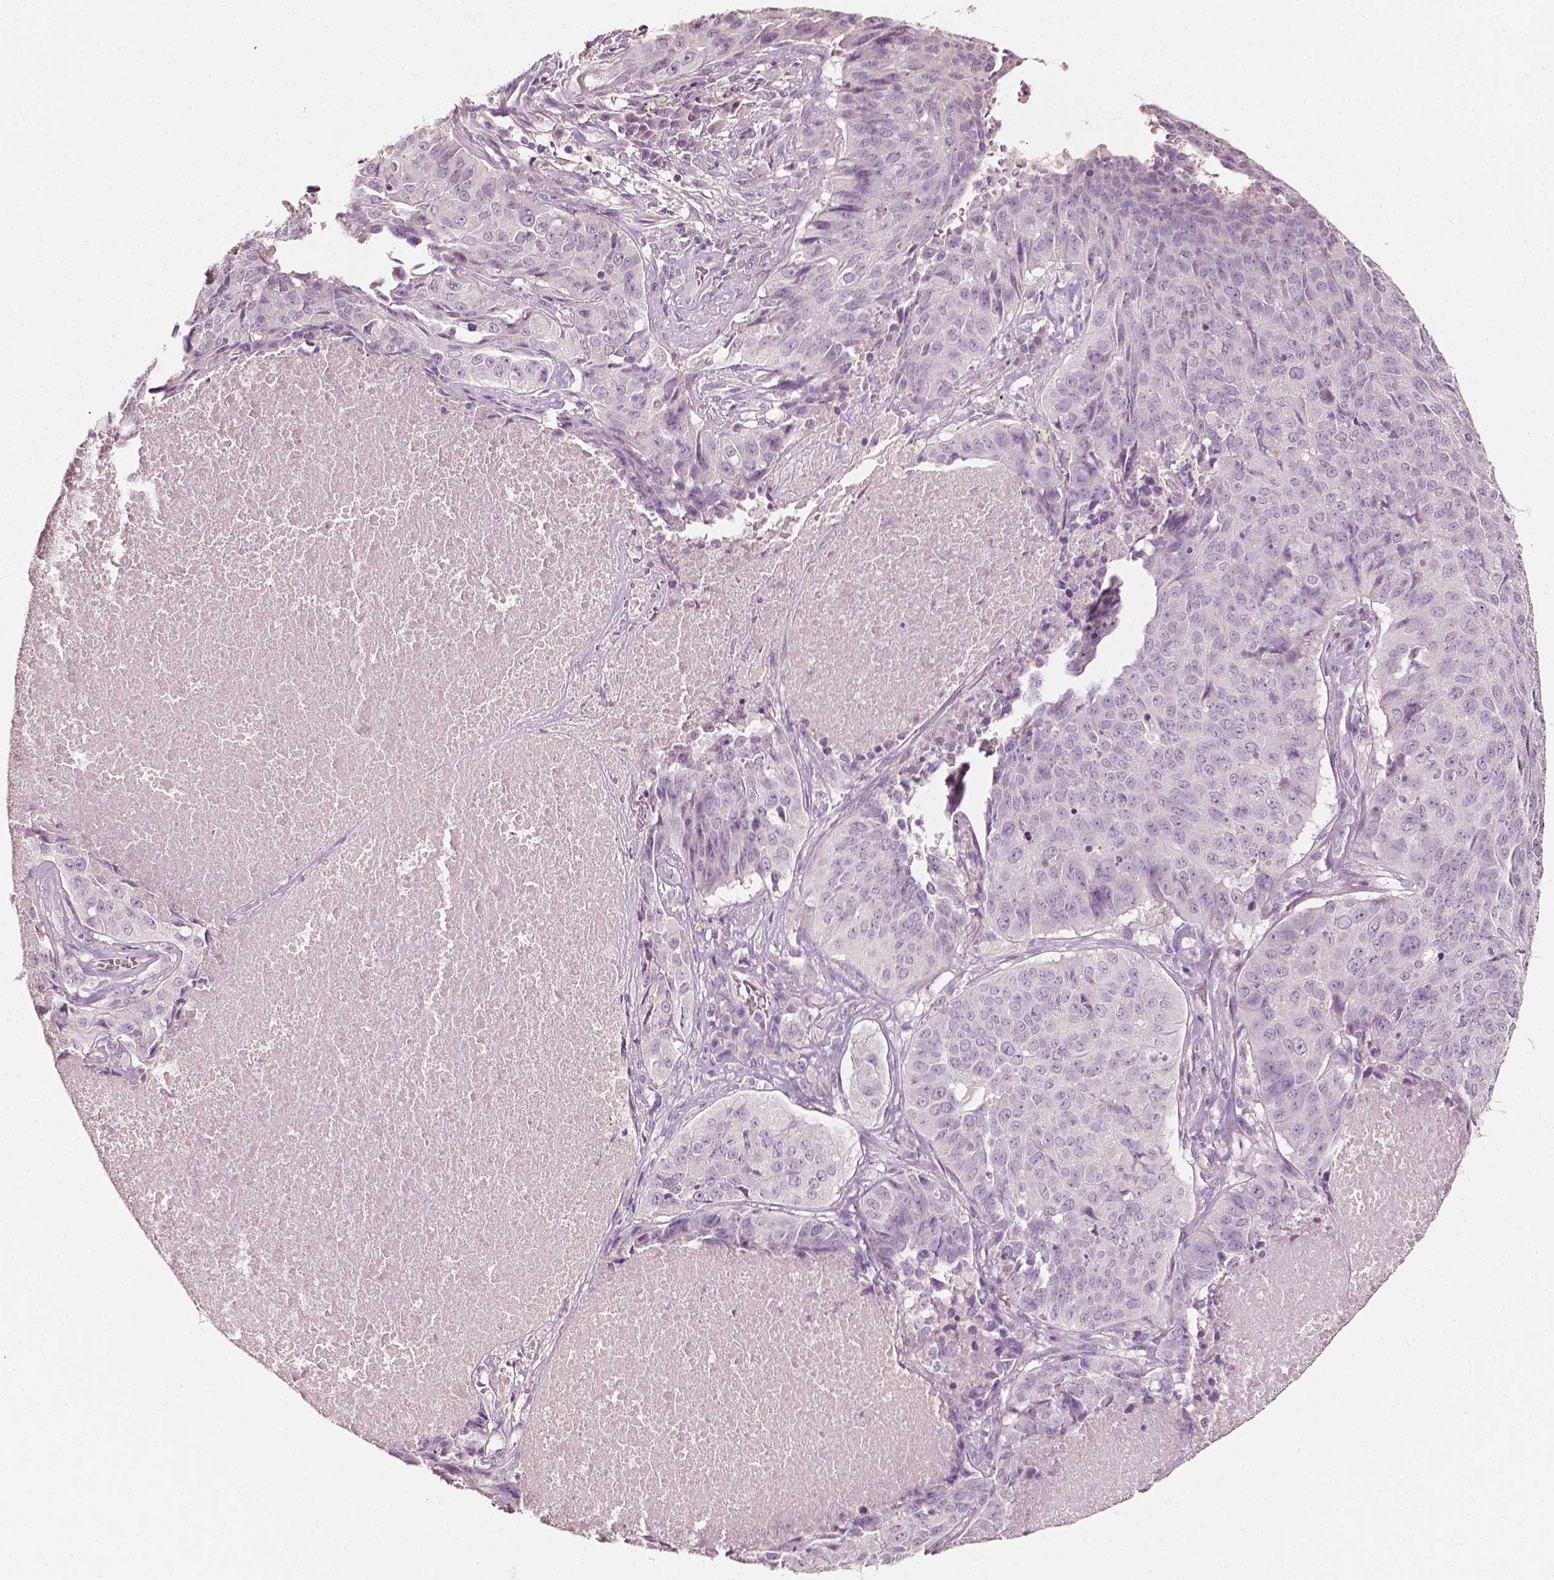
{"staining": {"intensity": "negative", "quantity": "none", "location": "none"}, "tissue": "lung cancer", "cell_type": "Tumor cells", "image_type": "cancer", "snomed": [{"axis": "morphology", "description": "Normal tissue, NOS"}, {"axis": "morphology", "description": "Squamous cell carcinoma, NOS"}, {"axis": "topography", "description": "Bronchus"}, {"axis": "topography", "description": "Lung"}], "caption": "DAB immunohistochemical staining of squamous cell carcinoma (lung) displays no significant positivity in tumor cells. The staining was performed using DAB (3,3'-diaminobenzidine) to visualize the protein expression in brown, while the nuclei were stained in blue with hematoxylin (Magnification: 20x).", "gene": "PLA2R1", "patient": {"sex": "male", "age": 64}}